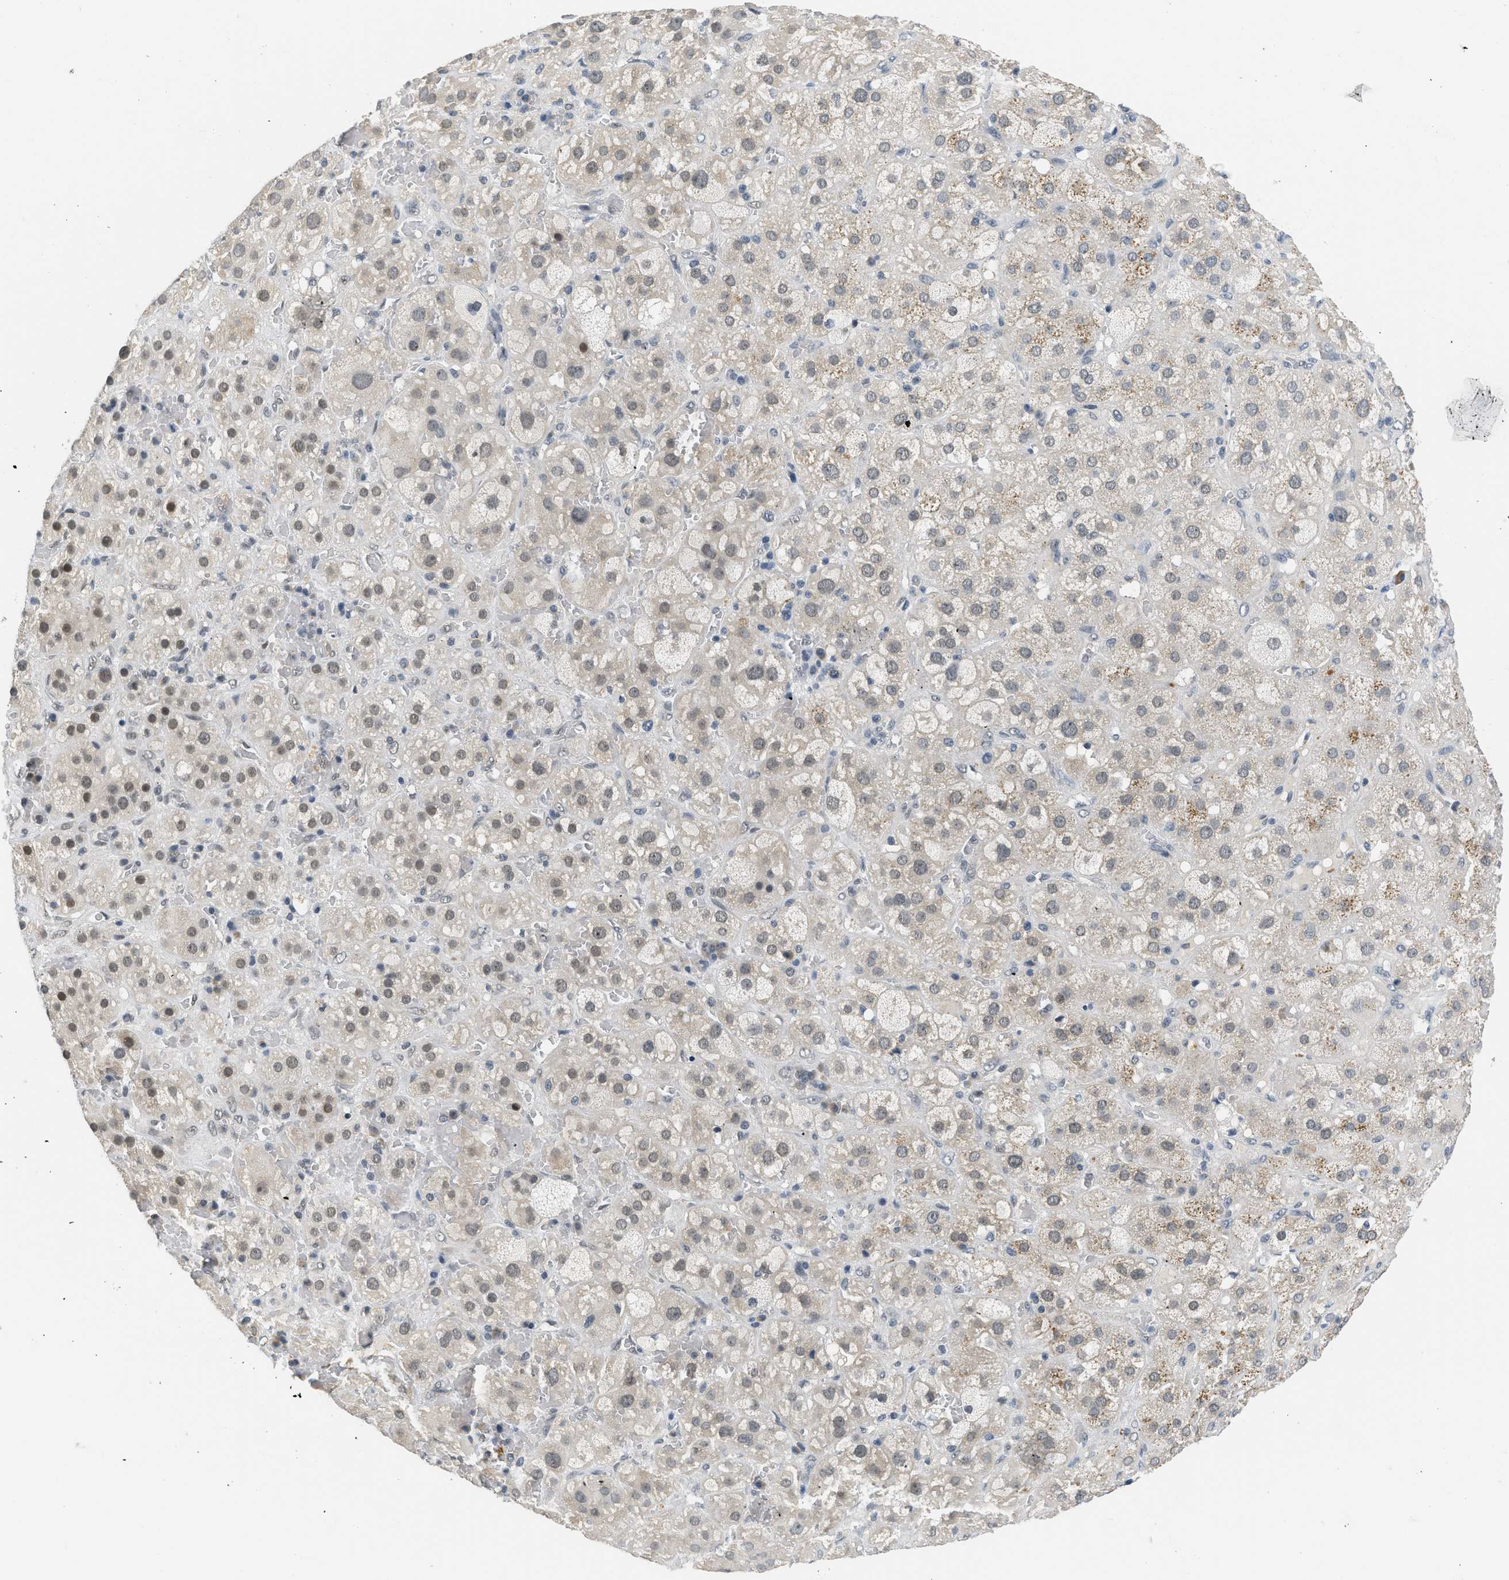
{"staining": {"intensity": "weak", "quantity": "25%-75%", "location": "nuclear"}, "tissue": "adrenal gland", "cell_type": "Glandular cells", "image_type": "normal", "snomed": [{"axis": "morphology", "description": "Normal tissue, NOS"}, {"axis": "topography", "description": "Adrenal gland"}], "caption": "Human adrenal gland stained for a protein (brown) shows weak nuclear positive staining in about 25%-75% of glandular cells.", "gene": "MZF1", "patient": {"sex": "female", "age": 47}}